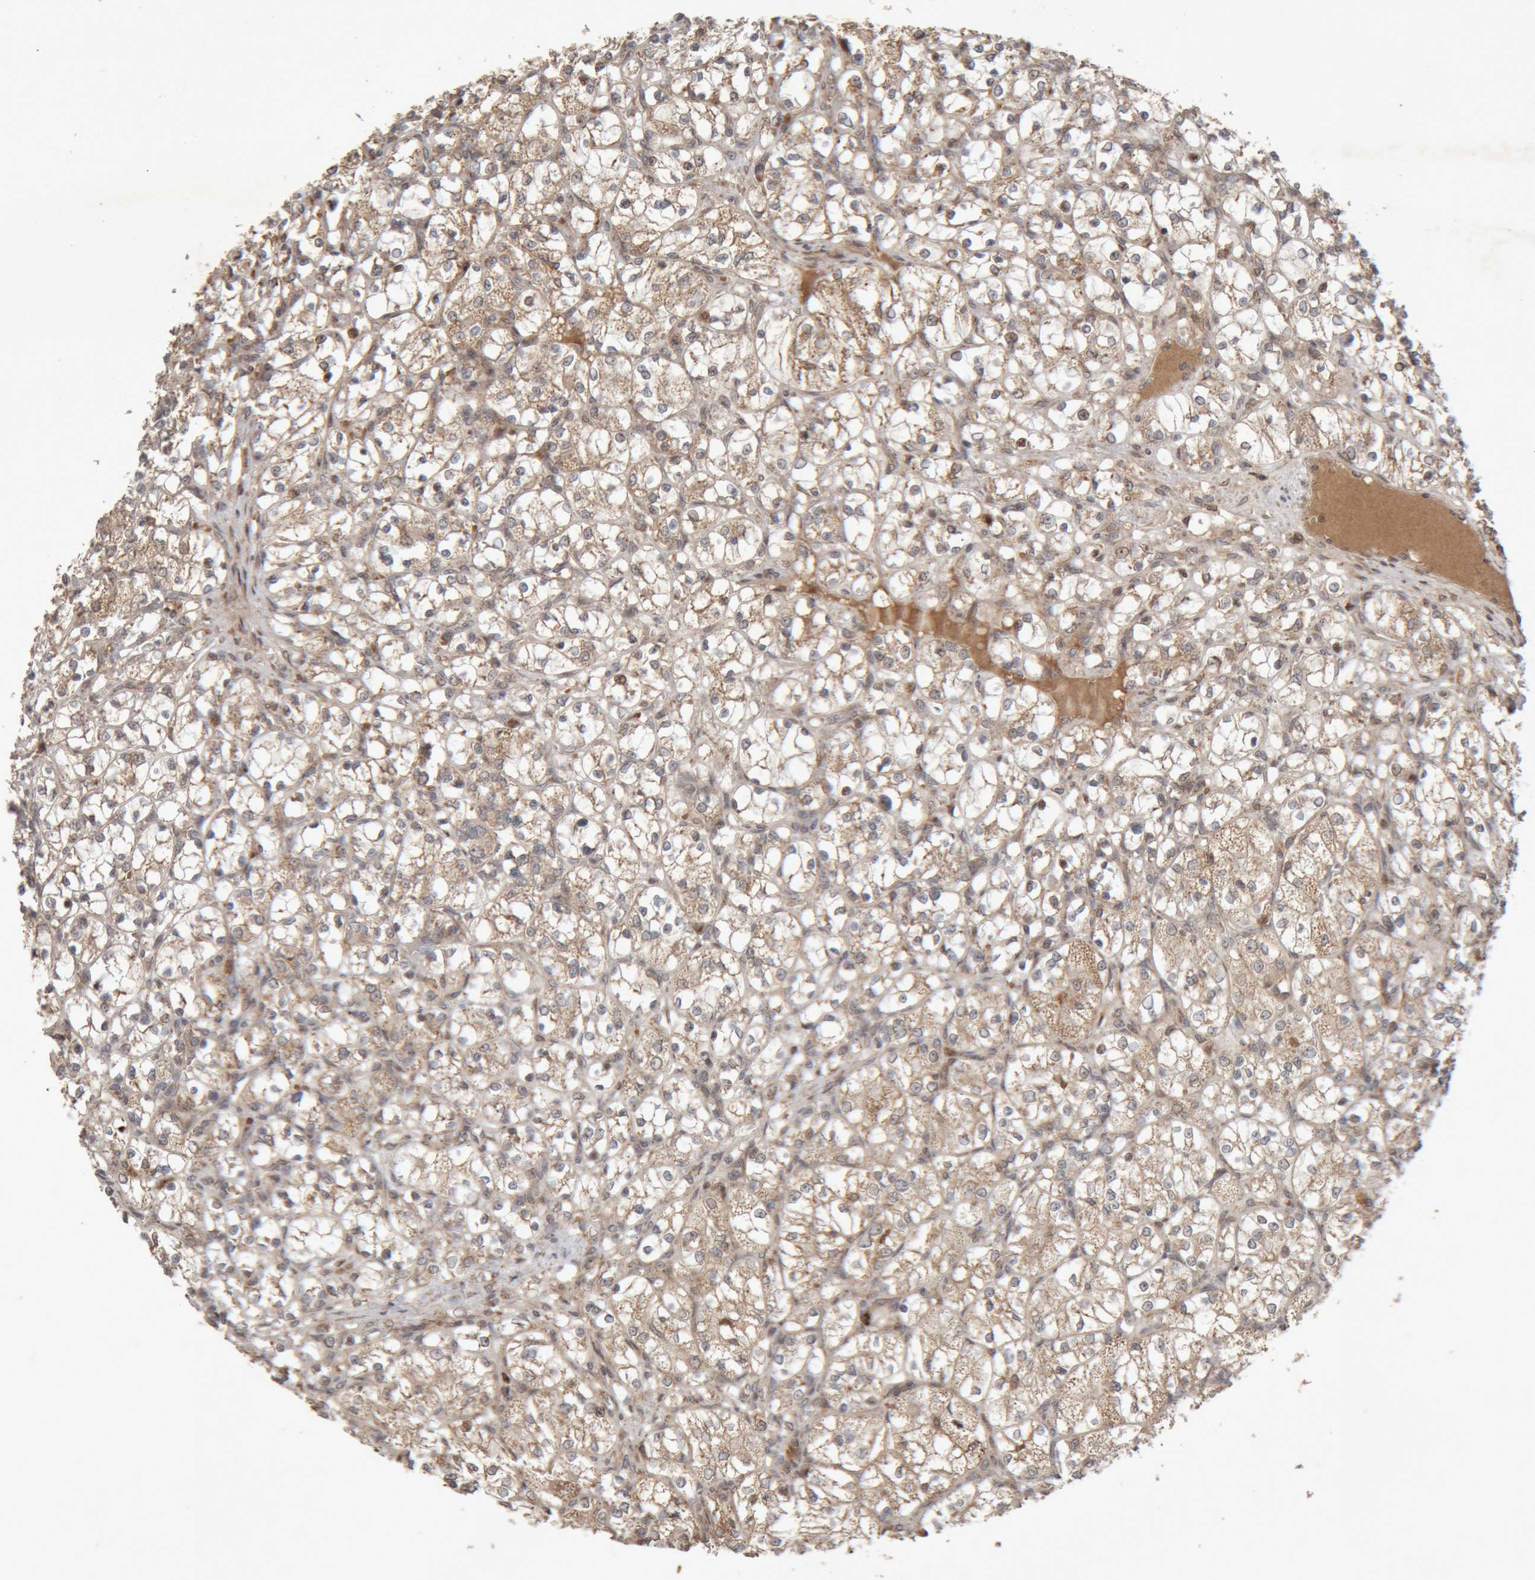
{"staining": {"intensity": "moderate", "quantity": ">75%", "location": "cytoplasmic/membranous"}, "tissue": "renal cancer", "cell_type": "Tumor cells", "image_type": "cancer", "snomed": [{"axis": "morphology", "description": "Adenocarcinoma, NOS"}, {"axis": "topography", "description": "Kidney"}], "caption": "The immunohistochemical stain labels moderate cytoplasmic/membranous staining in tumor cells of renal adenocarcinoma tissue.", "gene": "KIF21B", "patient": {"sex": "female", "age": 69}}